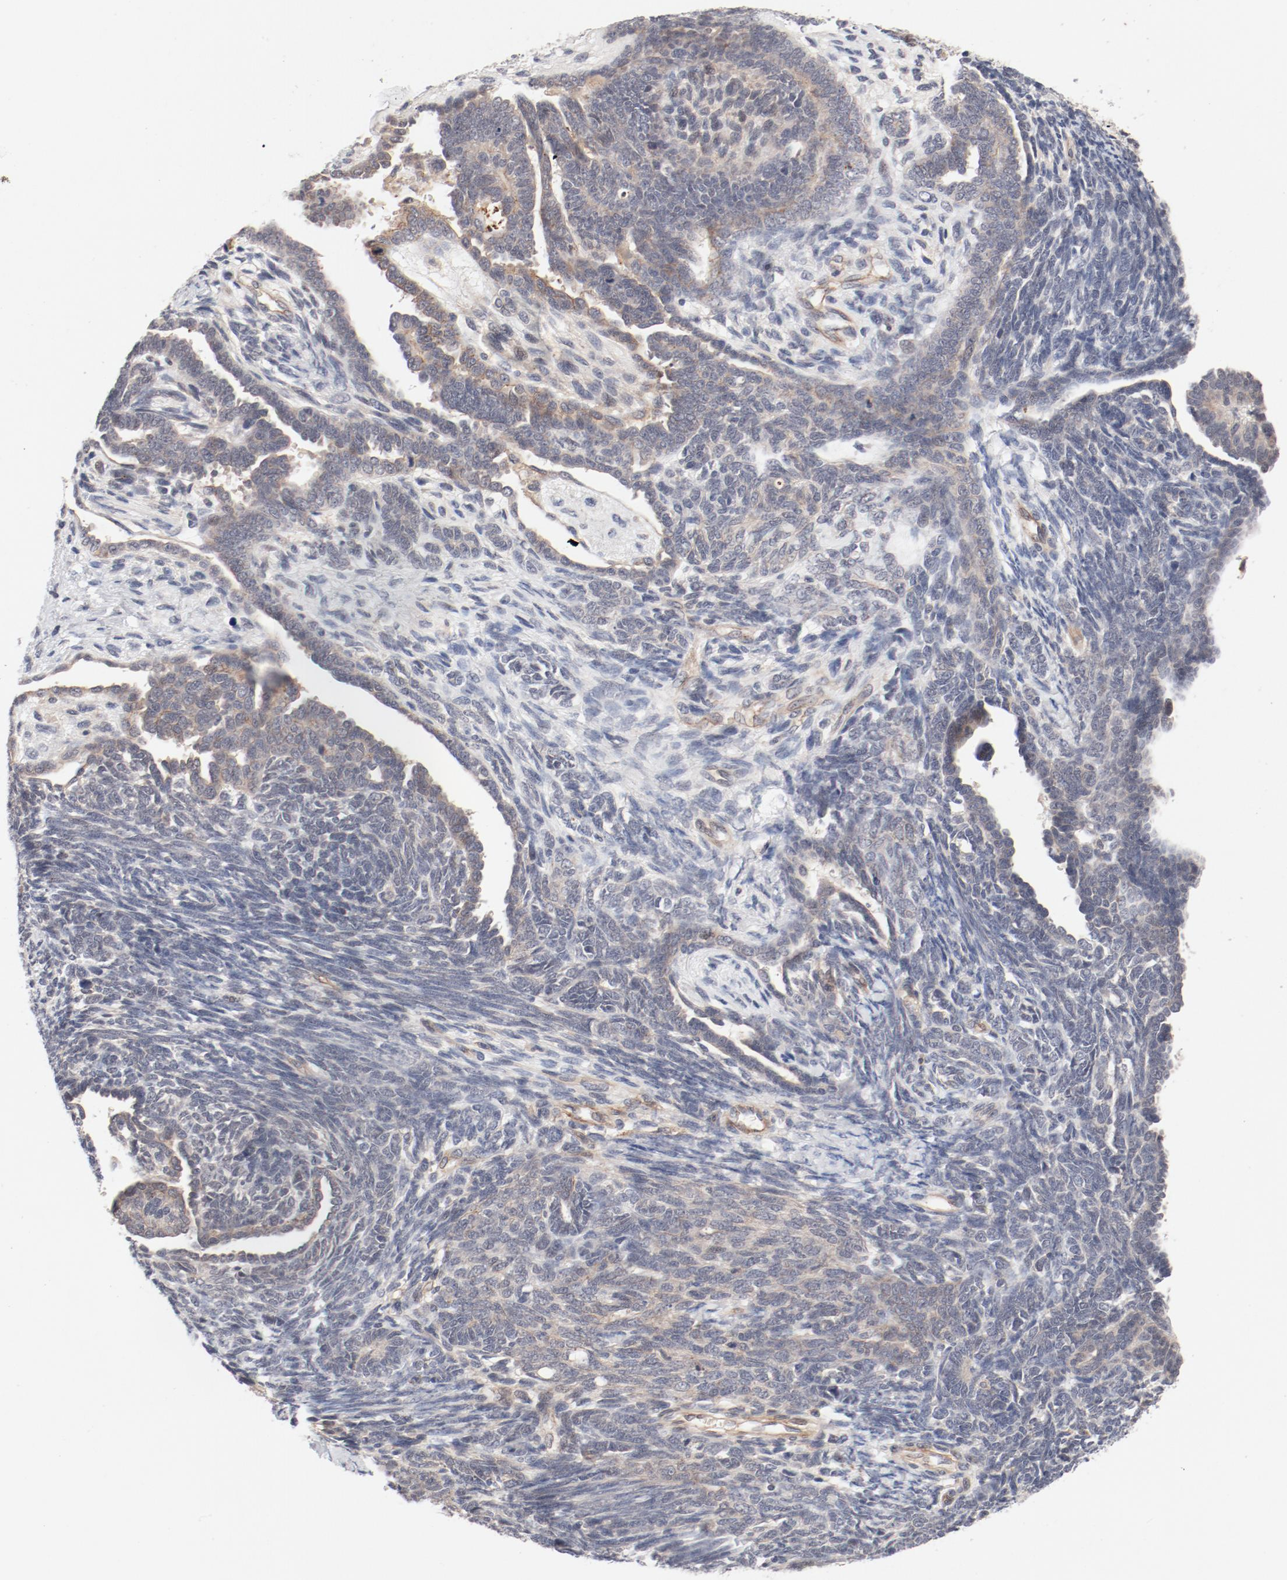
{"staining": {"intensity": "weak", "quantity": "<25%", "location": "cytoplasmic/membranous"}, "tissue": "endometrial cancer", "cell_type": "Tumor cells", "image_type": "cancer", "snomed": [{"axis": "morphology", "description": "Neoplasm, malignant, NOS"}, {"axis": "topography", "description": "Endometrium"}], "caption": "This is a micrograph of IHC staining of endometrial malignant neoplasm, which shows no expression in tumor cells.", "gene": "ZNF267", "patient": {"sex": "female", "age": 74}}